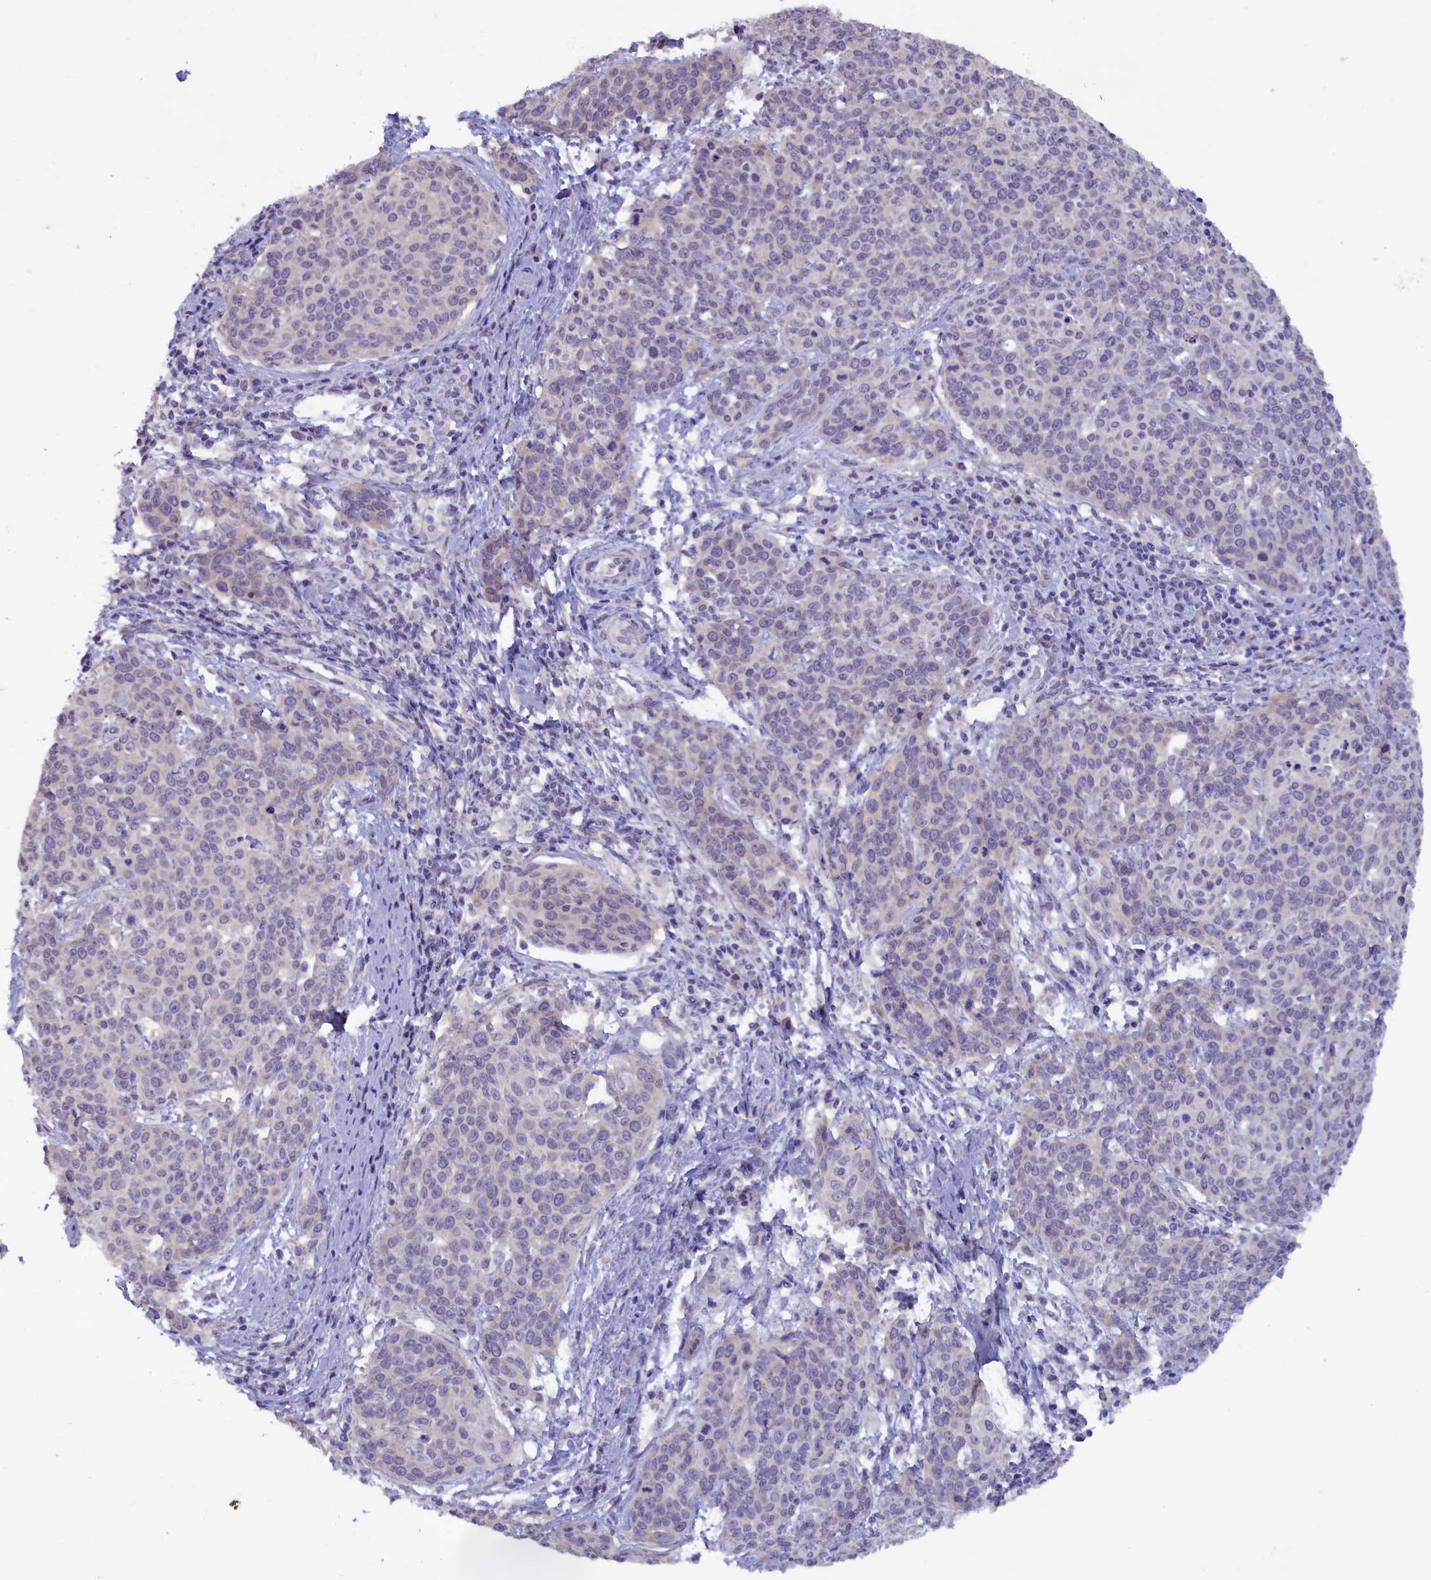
{"staining": {"intensity": "negative", "quantity": "none", "location": "none"}, "tissue": "cervical cancer", "cell_type": "Tumor cells", "image_type": "cancer", "snomed": [{"axis": "morphology", "description": "Squamous cell carcinoma, NOS"}, {"axis": "topography", "description": "Cervix"}], "caption": "Image shows no significant protein staining in tumor cells of cervical cancer (squamous cell carcinoma).", "gene": "ZSWIM4", "patient": {"sex": "female", "age": 38}}